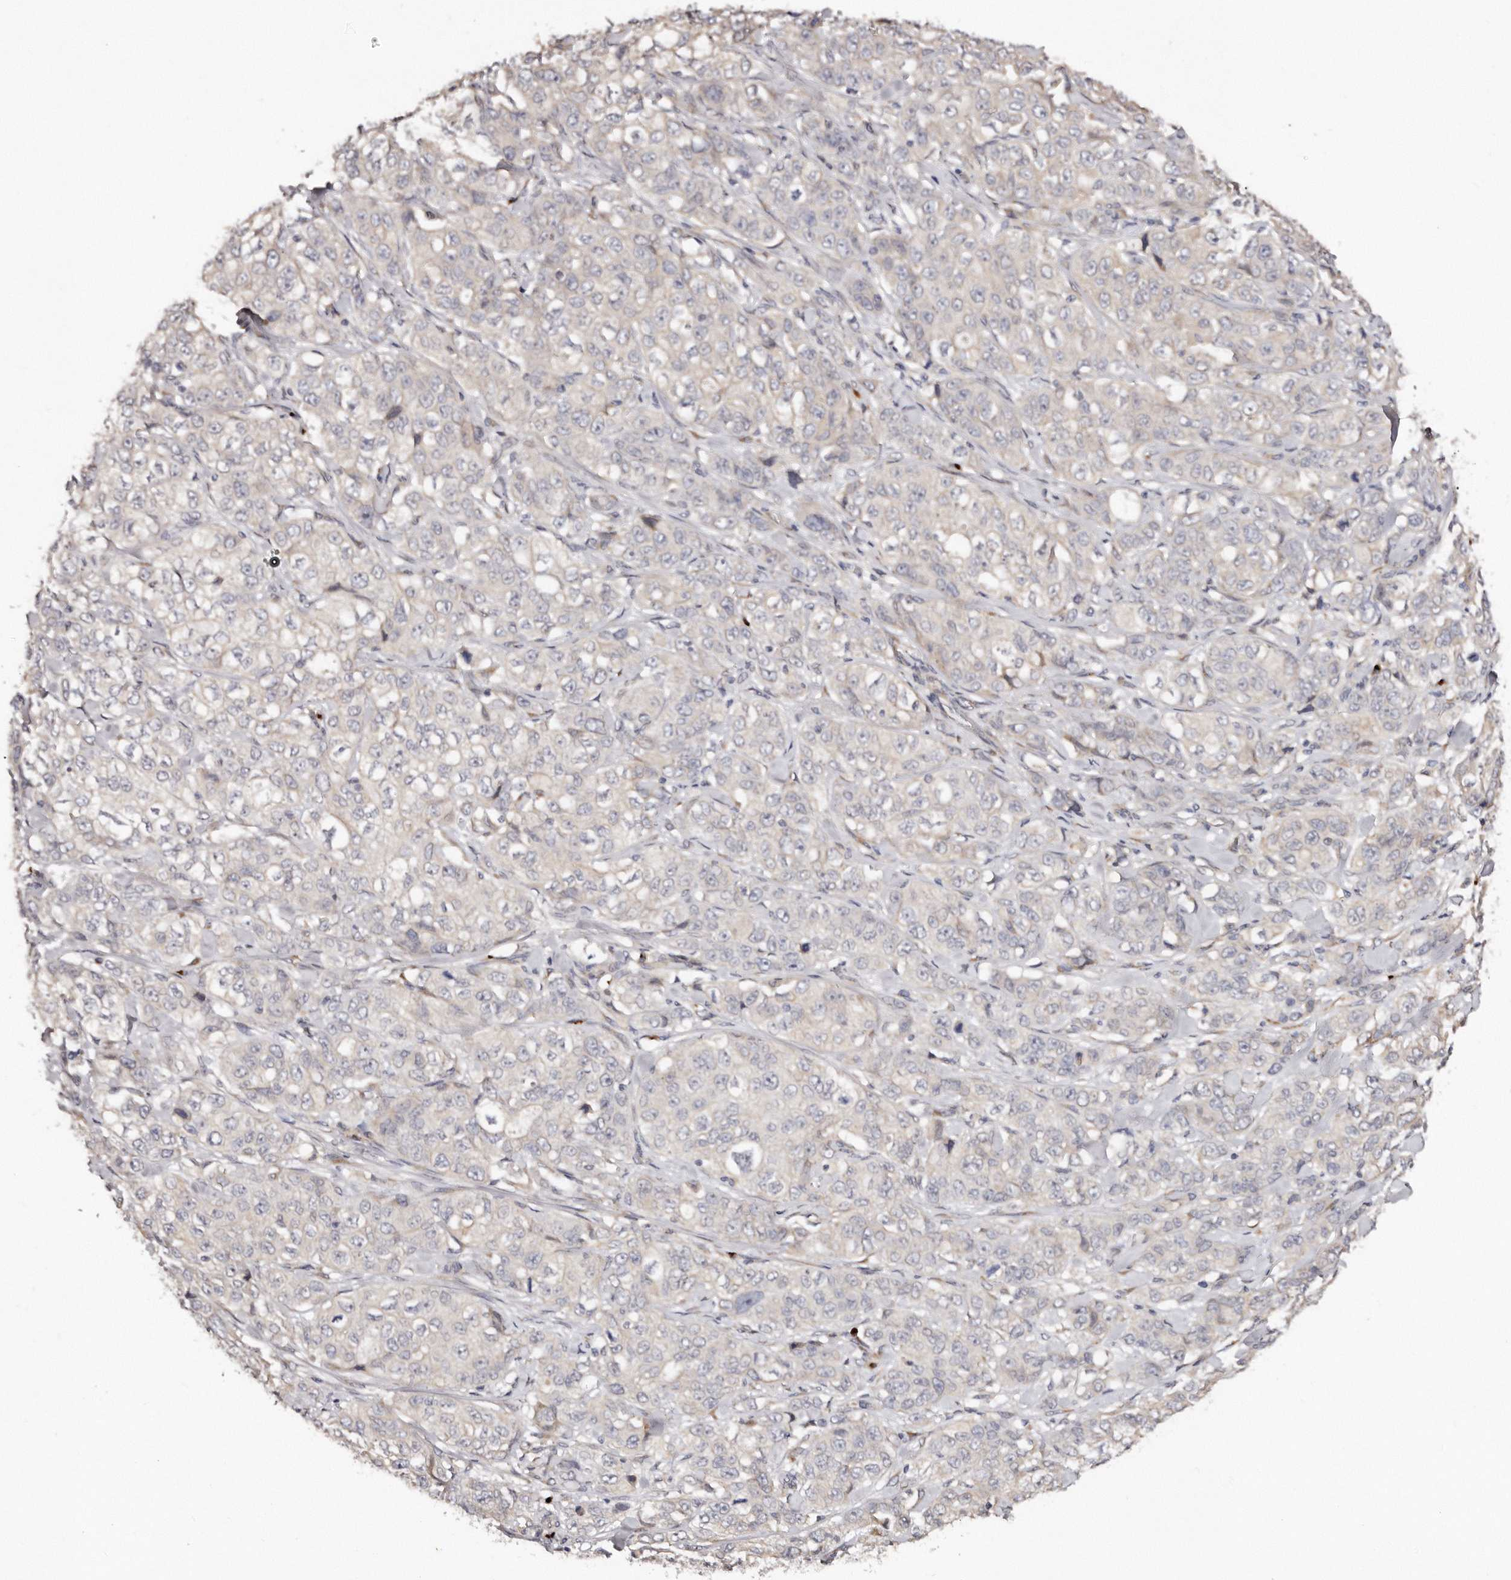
{"staining": {"intensity": "negative", "quantity": "none", "location": "none"}, "tissue": "stomach cancer", "cell_type": "Tumor cells", "image_type": "cancer", "snomed": [{"axis": "morphology", "description": "Adenocarcinoma, NOS"}, {"axis": "topography", "description": "Stomach"}], "caption": "This is an IHC photomicrograph of stomach cancer. There is no expression in tumor cells.", "gene": "DACT2", "patient": {"sex": "male", "age": 48}}